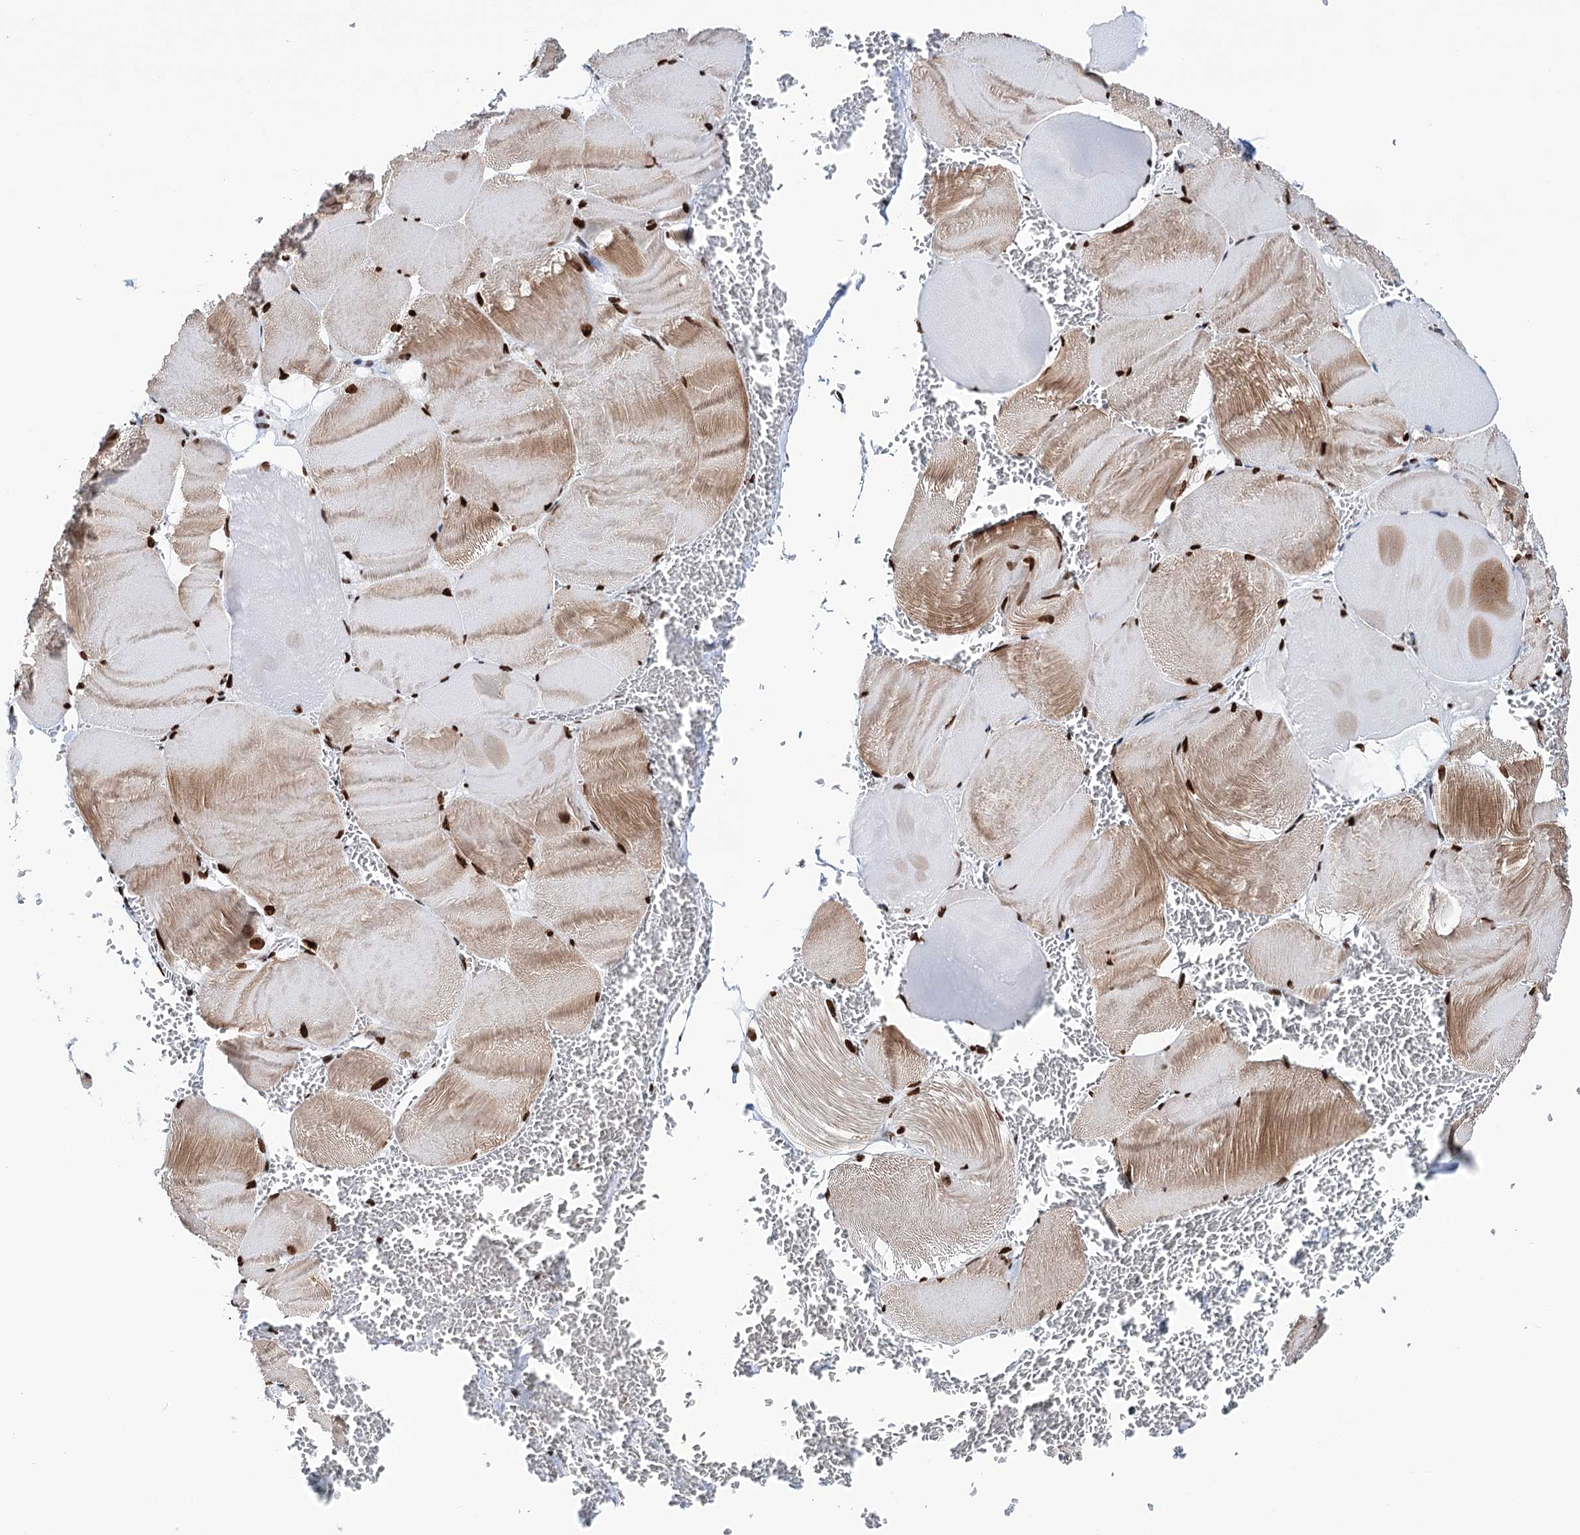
{"staining": {"intensity": "strong", "quantity": ">75%", "location": "cytoplasmic/membranous,nuclear"}, "tissue": "skeletal muscle", "cell_type": "Myocytes", "image_type": "normal", "snomed": [{"axis": "morphology", "description": "Normal tissue, NOS"}, {"axis": "morphology", "description": "Basal cell carcinoma"}, {"axis": "topography", "description": "Skeletal muscle"}], "caption": "Strong cytoplasmic/membranous,nuclear expression is present in approximately >75% of myocytes in benign skeletal muscle. (Brightfield microscopy of DAB IHC at high magnification).", "gene": "MATR3", "patient": {"sex": "female", "age": 64}}